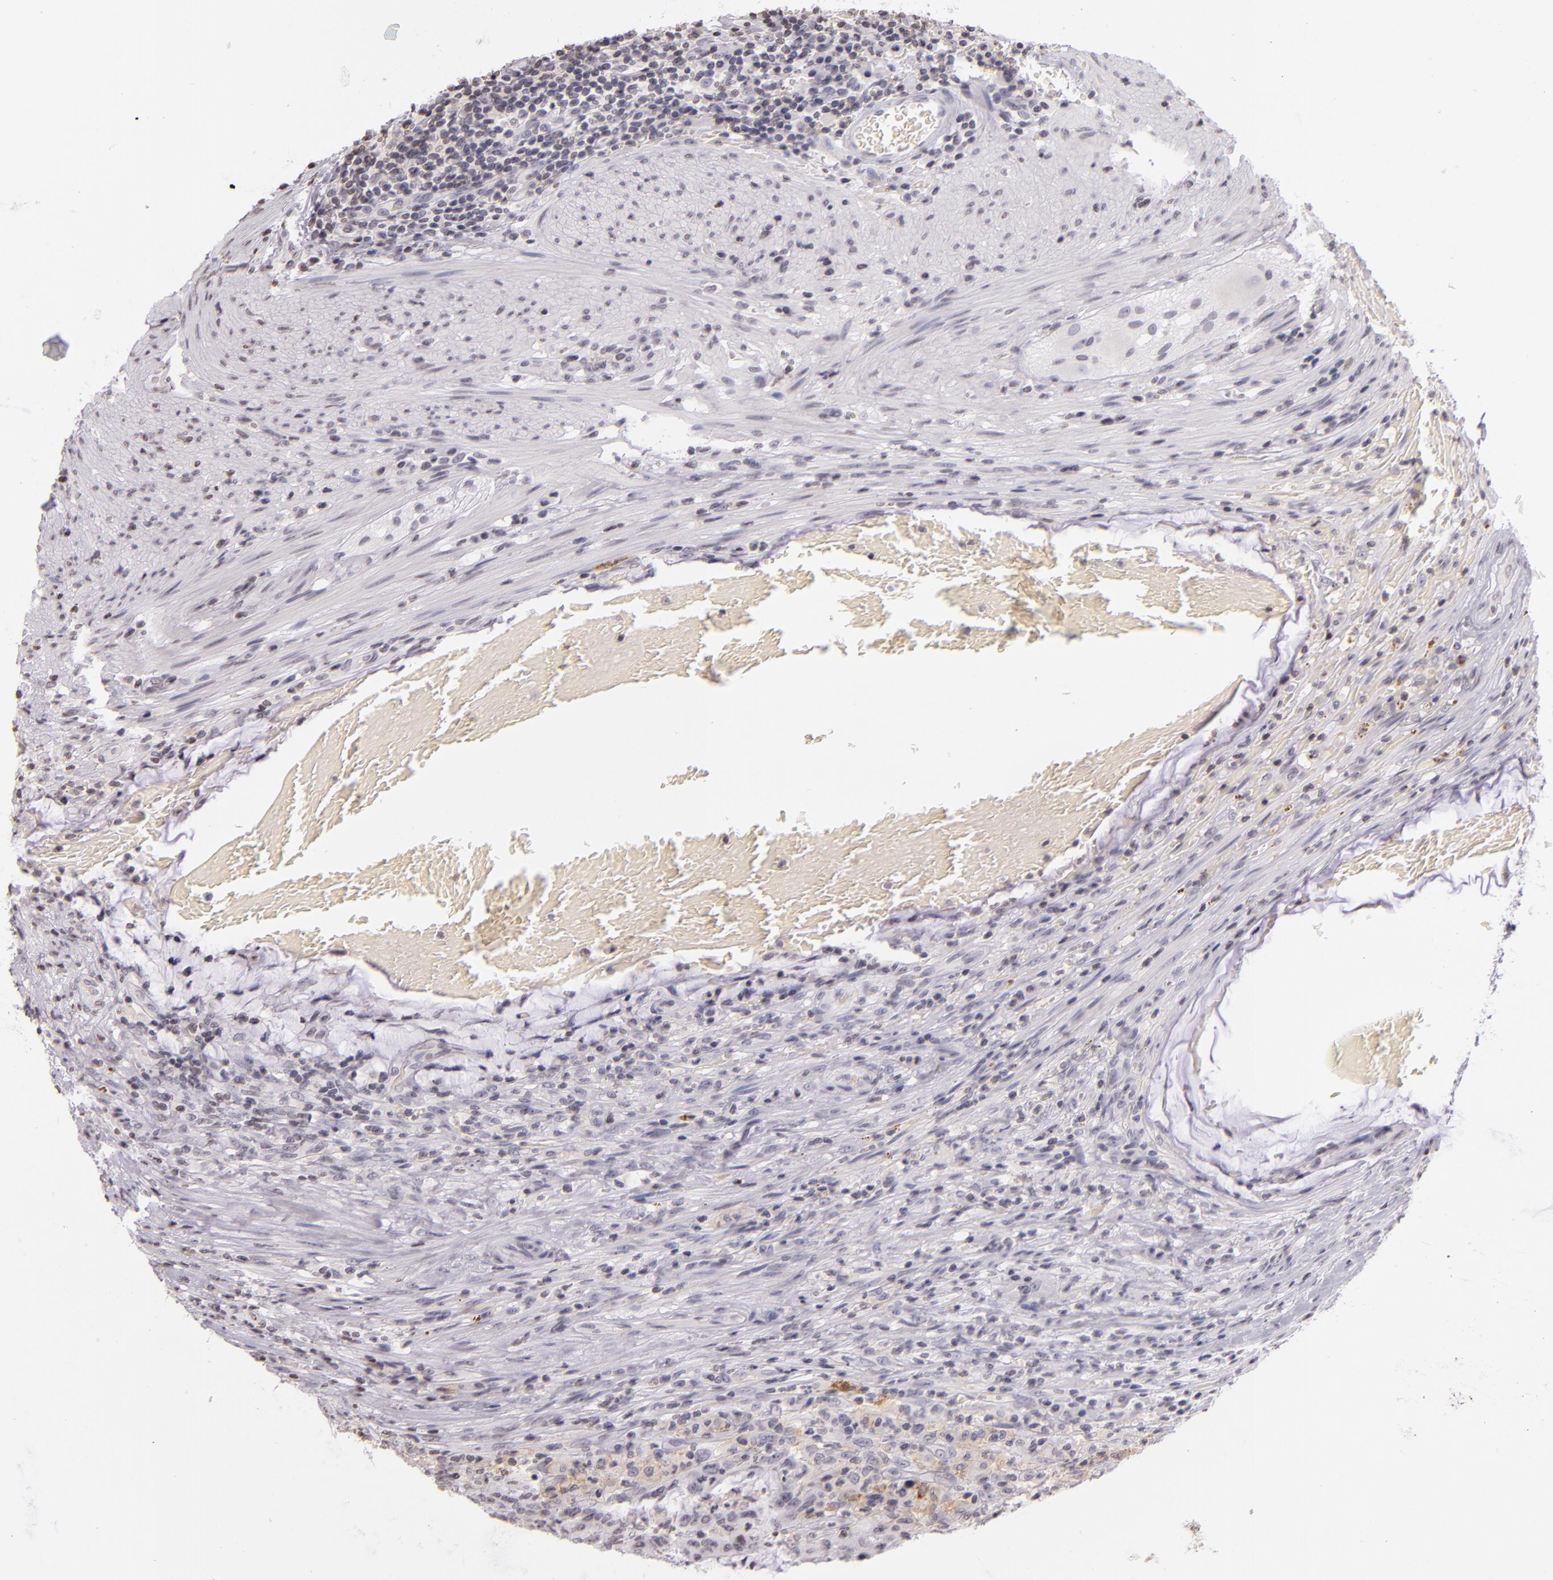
{"staining": {"intensity": "negative", "quantity": "none", "location": "none"}, "tissue": "colorectal cancer", "cell_type": "Tumor cells", "image_type": "cancer", "snomed": [{"axis": "morphology", "description": "Adenocarcinoma, NOS"}, {"axis": "topography", "description": "Colon"}], "caption": "There is no significant positivity in tumor cells of colorectal adenocarcinoma. (Immunohistochemistry, brightfield microscopy, high magnification).", "gene": "CD40", "patient": {"sex": "male", "age": 54}}